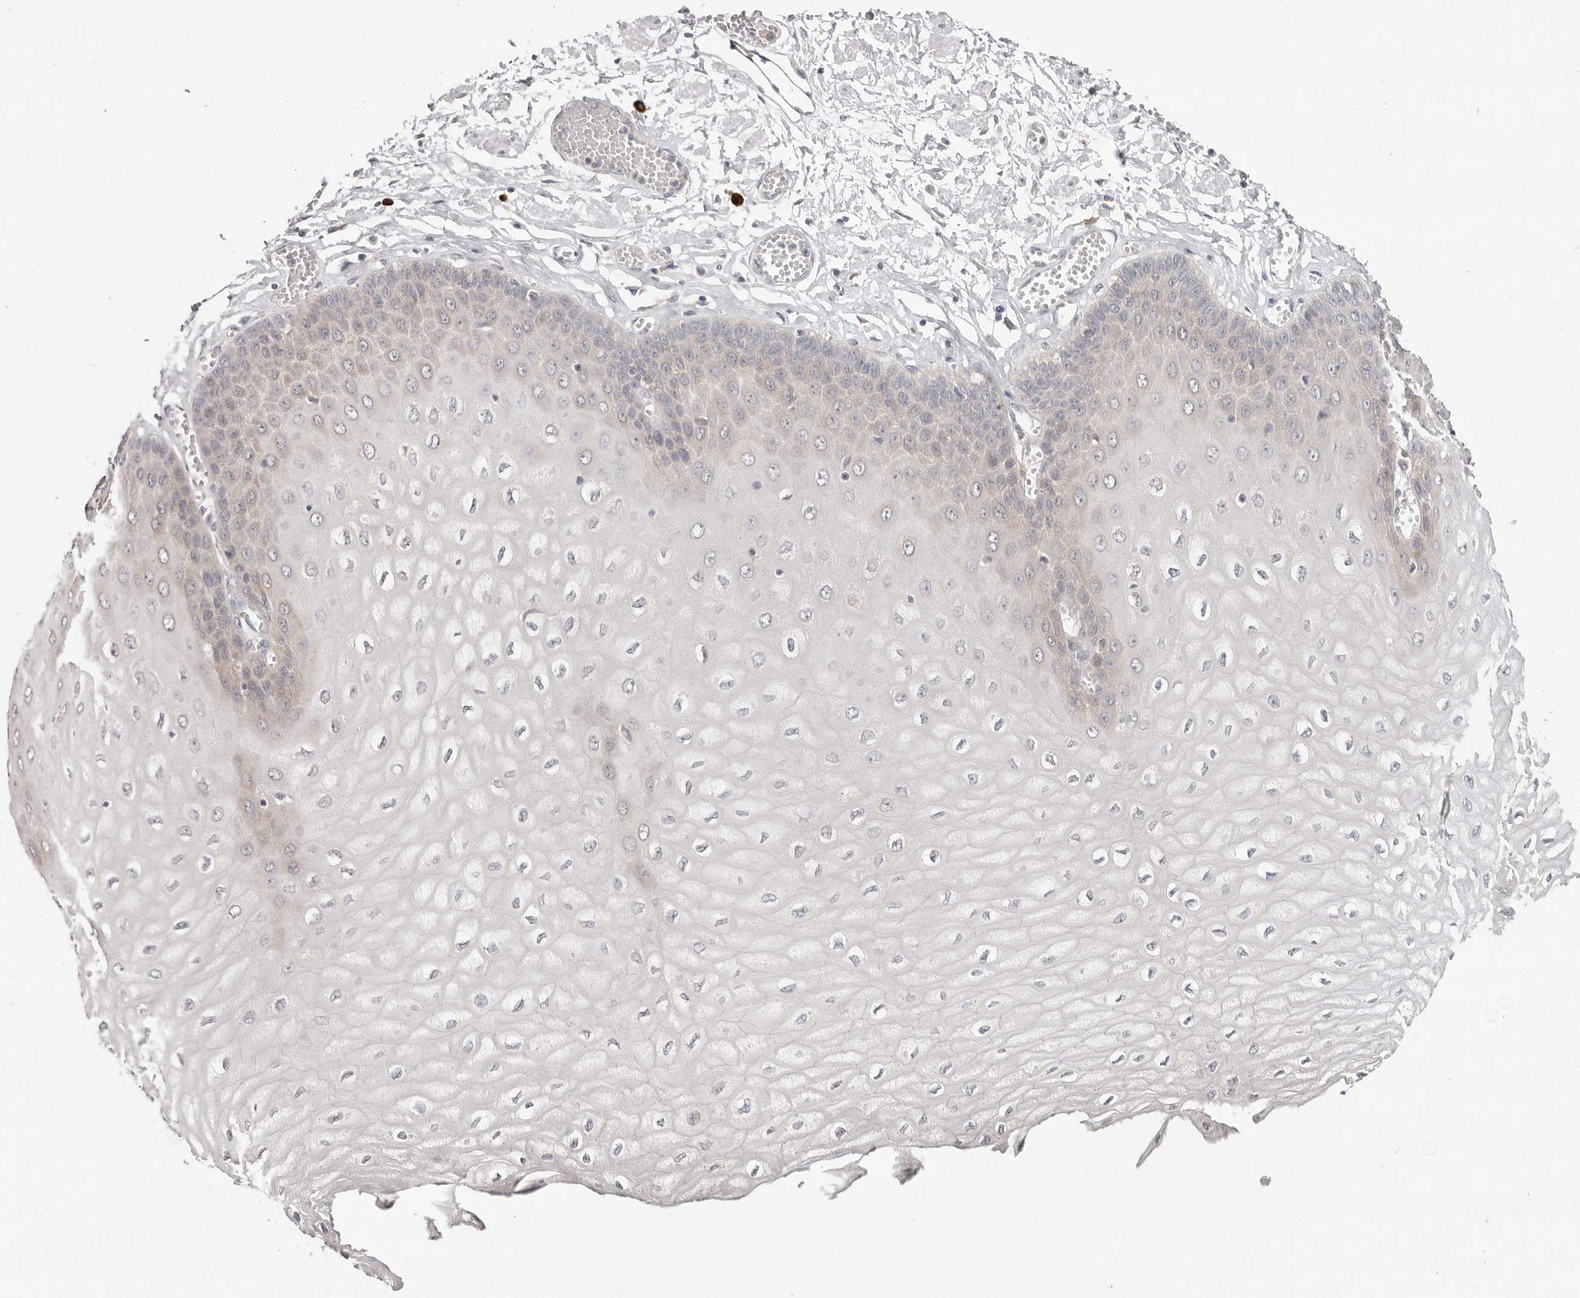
{"staining": {"intensity": "weak", "quantity": "<25%", "location": "cytoplasmic/membranous"}, "tissue": "esophagus", "cell_type": "Squamous epithelial cells", "image_type": "normal", "snomed": [{"axis": "morphology", "description": "Normal tissue, NOS"}, {"axis": "topography", "description": "Esophagus"}], "caption": "DAB immunohistochemical staining of benign esophagus demonstrates no significant positivity in squamous epithelial cells. (DAB IHC visualized using brightfield microscopy, high magnification).", "gene": "WDR77", "patient": {"sex": "male", "age": 60}}